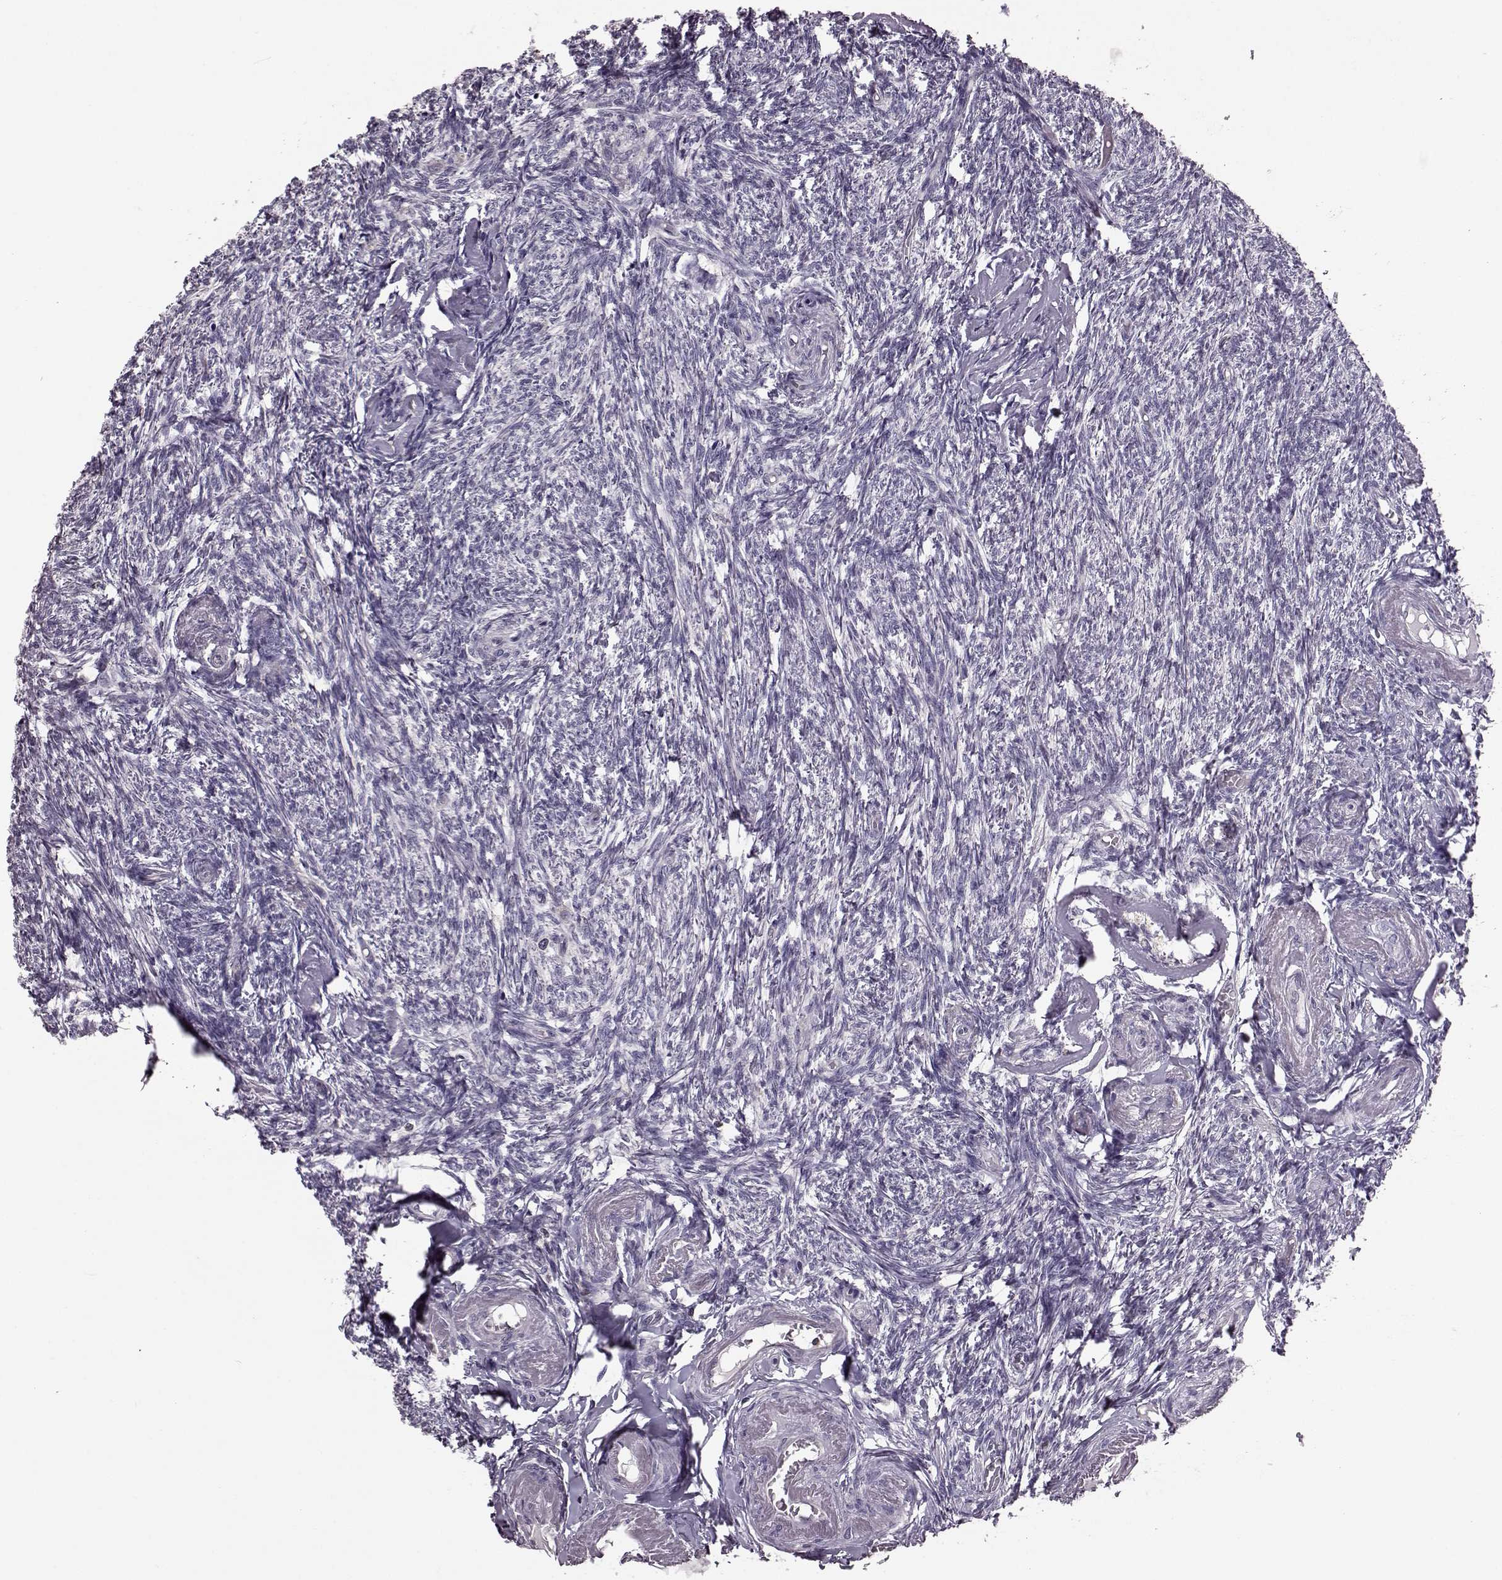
{"staining": {"intensity": "negative", "quantity": "none", "location": "none"}, "tissue": "ovary", "cell_type": "Ovarian stroma cells", "image_type": "normal", "snomed": [{"axis": "morphology", "description": "Normal tissue, NOS"}, {"axis": "topography", "description": "Ovary"}], "caption": "Immunohistochemical staining of normal ovary reveals no significant positivity in ovarian stroma cells.", "gene": "CDC42SE1", "patient": {"sex": "female", "age": 72}}